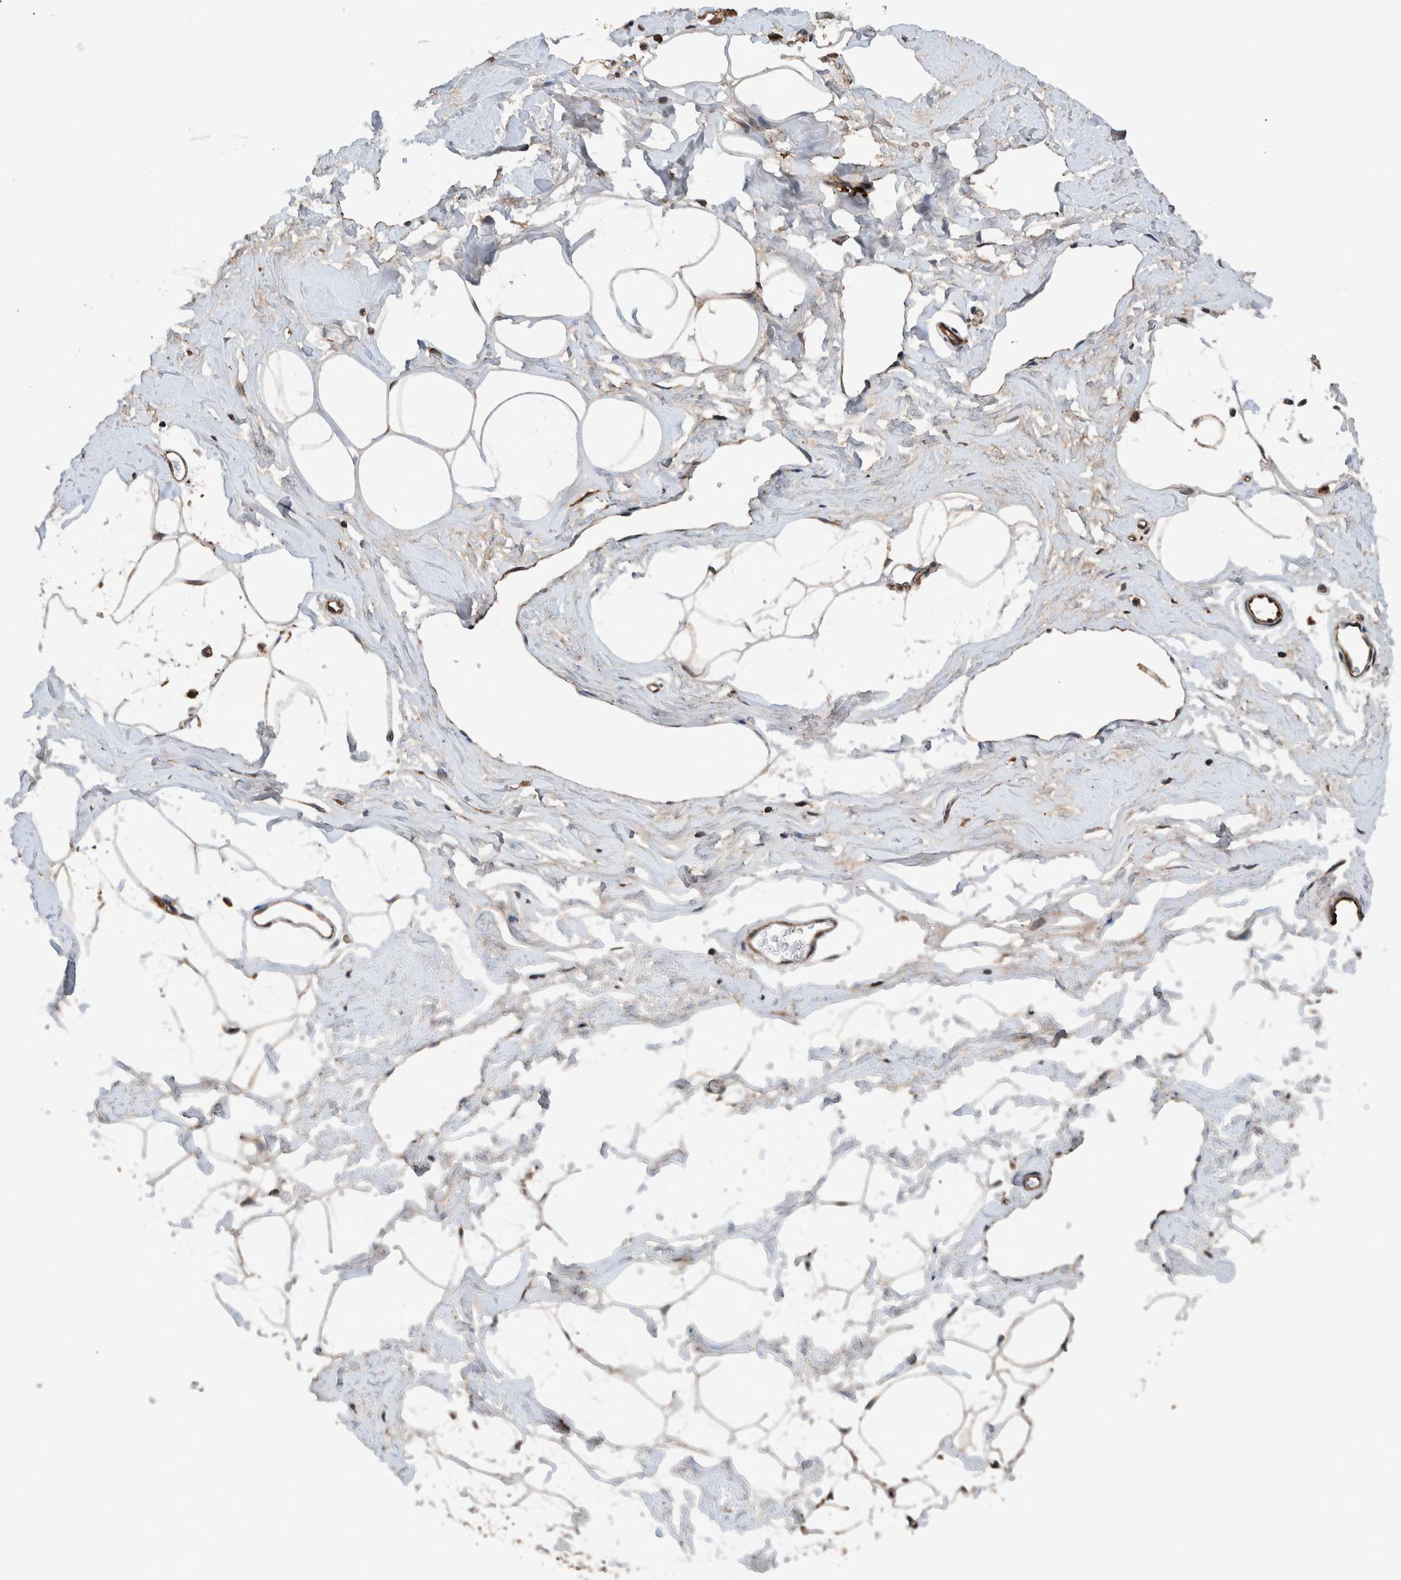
{"staining": {"intensity": "moderate", "quantity": "25%-75%", "location": "cytoplasmic/membranous"}, "tissue": "adipose tissue", "cell_type": "Adipocytes", "image_type": "normal", "snomed": [{"axis": "morphology", "description": "Normal tissue, NOS"}, {"axis": "morphology", "description": "Fibrosis, NOS"}, {"axis": "topography", "description": "Breast"}, {"axis": "topography", "description": "Adipose tissue"}], "caption": "A high-resolution micrograph shows immunohistochemistry staining of unremarkable adipose tissue, which exhibits moderate cytoplasmic/membranous positivity in approximately 25%-75% of adipocytes. The staining was performed using DAB (3,3'-diaminobenzidine) to visualize the protein expression in brown, while the nuclei were stained in blue with hematoxylin (Magnification: 20x).", "gene": "ENSG00000251537", "patient": {"sex": "female", "age": 39}}